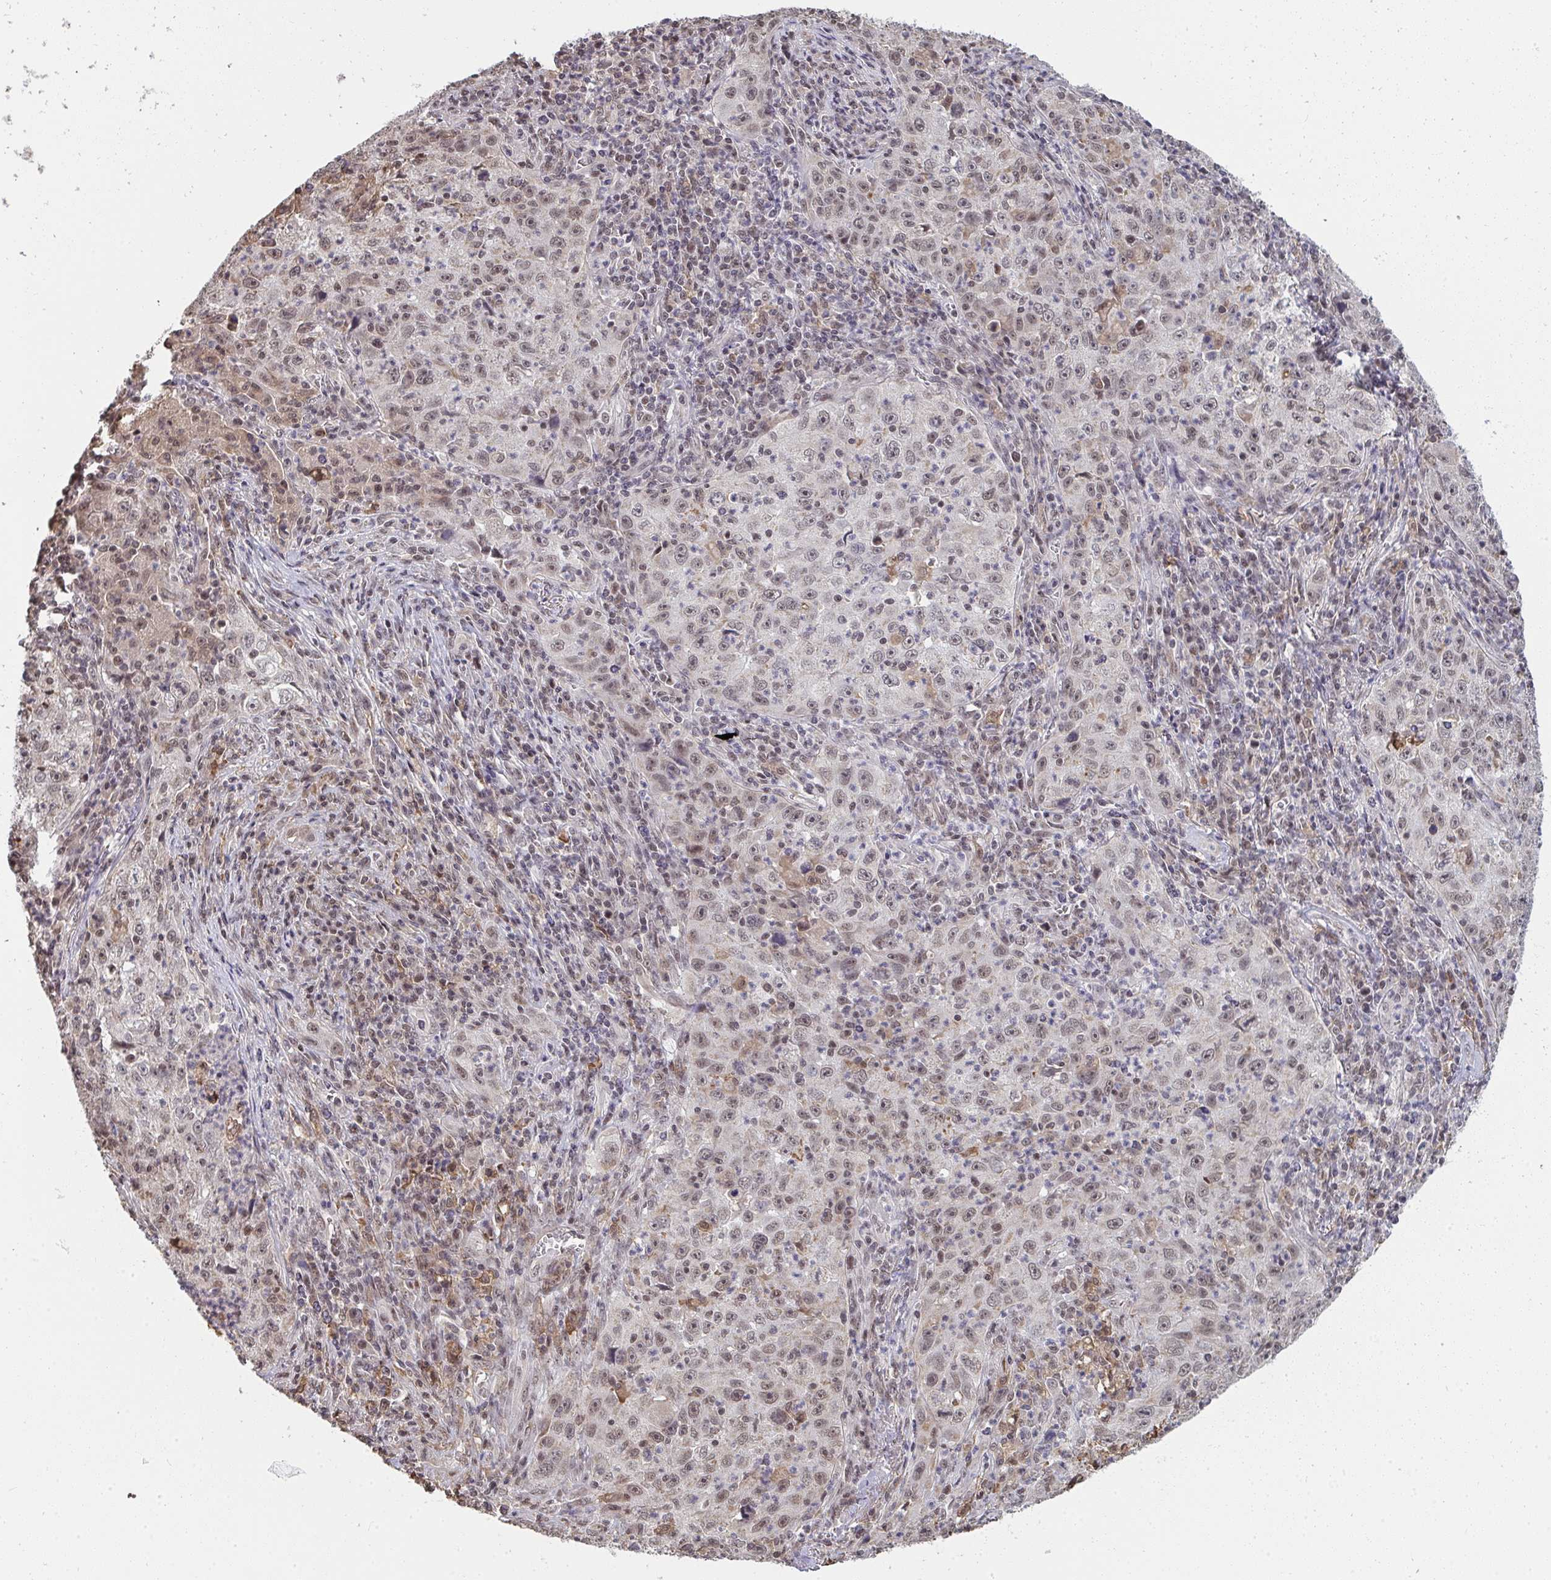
{"staining": {"intensity": "weak", "quantity": "<25%", "location": "nuclear"}, "tissue": "lung cancer", "cell_type": "Tumor cells", "image_type": "cancer", "snomed": [{"axis": "morphology", "description": "Squamous cell carcinoma, NOS"}, {"axis": "topography", "description": "Lung"}], "caption": "Lung cancer (squamous cell carcinoma) stained for a protein using immunohistochemistry demonstrates no staining tumor cells.", "gene": "SAP30", "patient": {"sex": "male", "age": 71}}